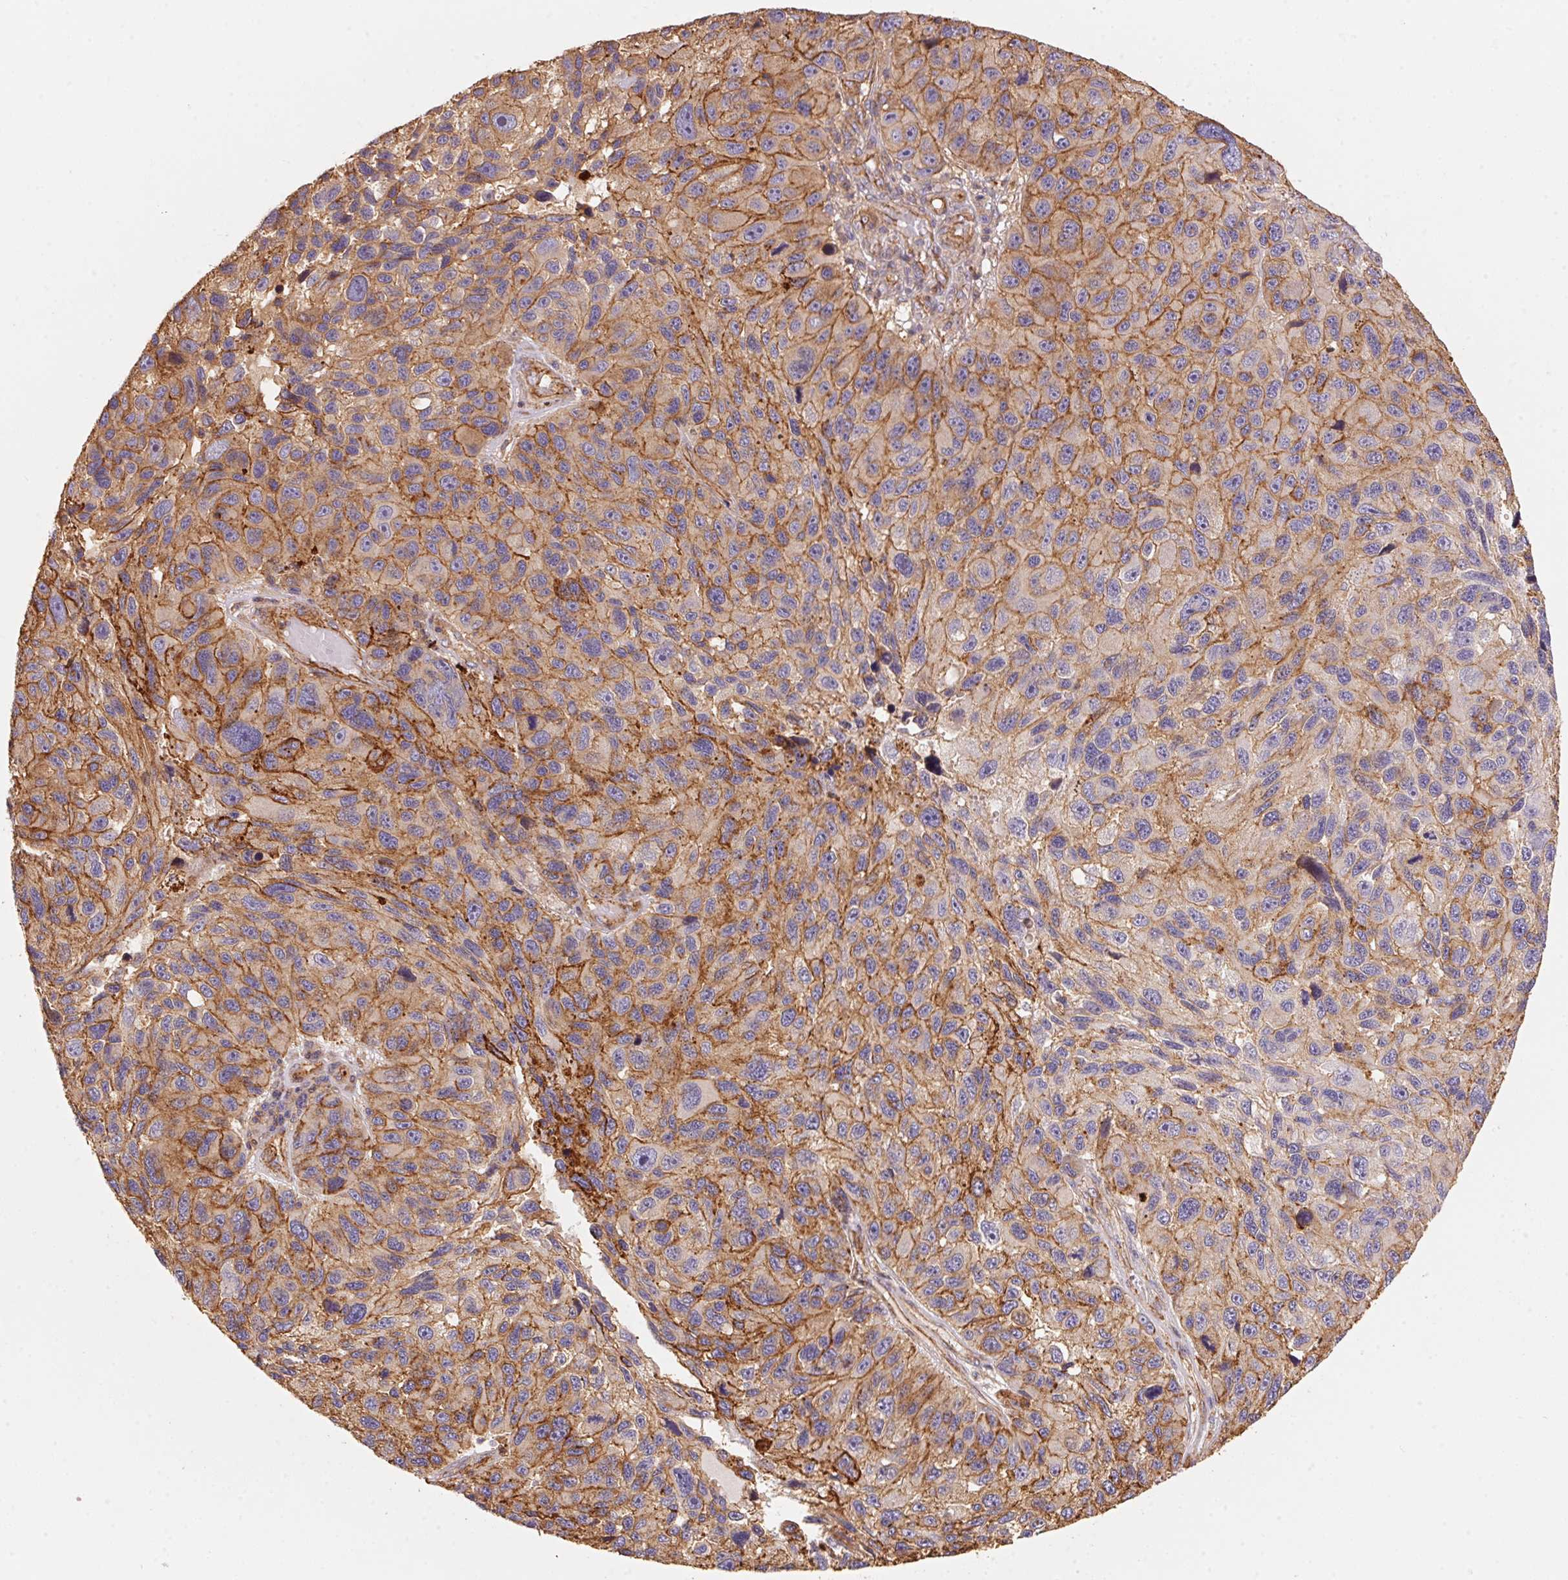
{"staining": {"intensity": "moderate", "quantity": ">75%", "location": "cytoplasmic/membranous"}, "tissue": "melanoma", "cell_type": "Tumor cells", "image_type": "cancer", "snomed": [{"axis": "morphology", "description": "Malignant melanoma, NOS"}, {"axis": "topography", "description": "Skin"}], "caption": "DAB (3,3'-diaminobenzidine) immunohistochemical staining of human melanoma displays moderate cytoplasmic/membranous protein positivity in about >75% of tumor cells.", "gene": "FRAS1", "patient": {"sex": "male", "age": 53}}